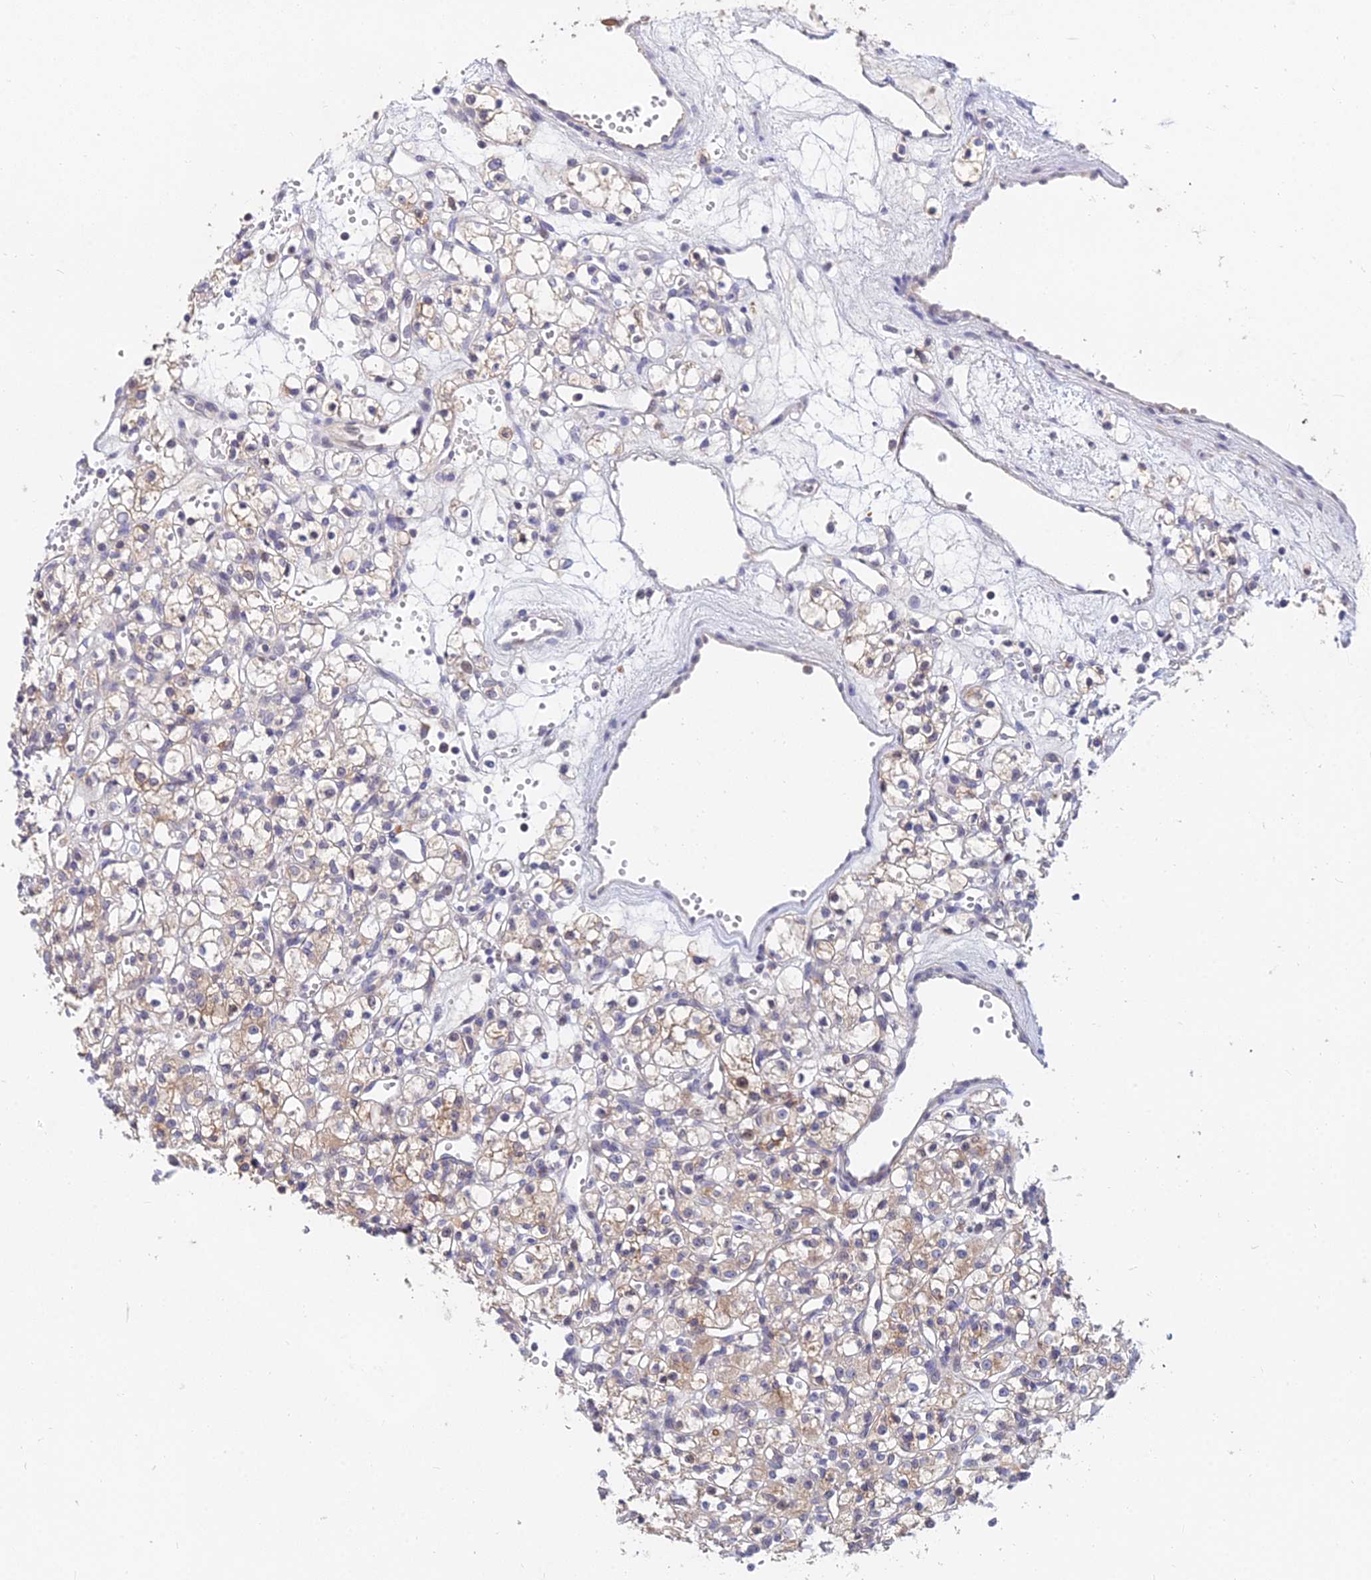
{"staining": {"intensity": "moderate", "quantity": "25%-75%", "location": "cytoplasmic/membranous"}, "tissue": "renal cancer", "cell_type": "Tumor cells", "image_type": "cancer", "snomed": [{"axis": "morphology", "description": "Adenocarcinoma, NOS"}, {"axis": "topography", "description": "Kidney"}], "caption": "A brown stain highlights moderate cytoplasmic/membranous positivity of a protein in human renal cancer tumor cells.", "gene": "B3GALT4", "patient": {"sex": "female", "age": 59}}